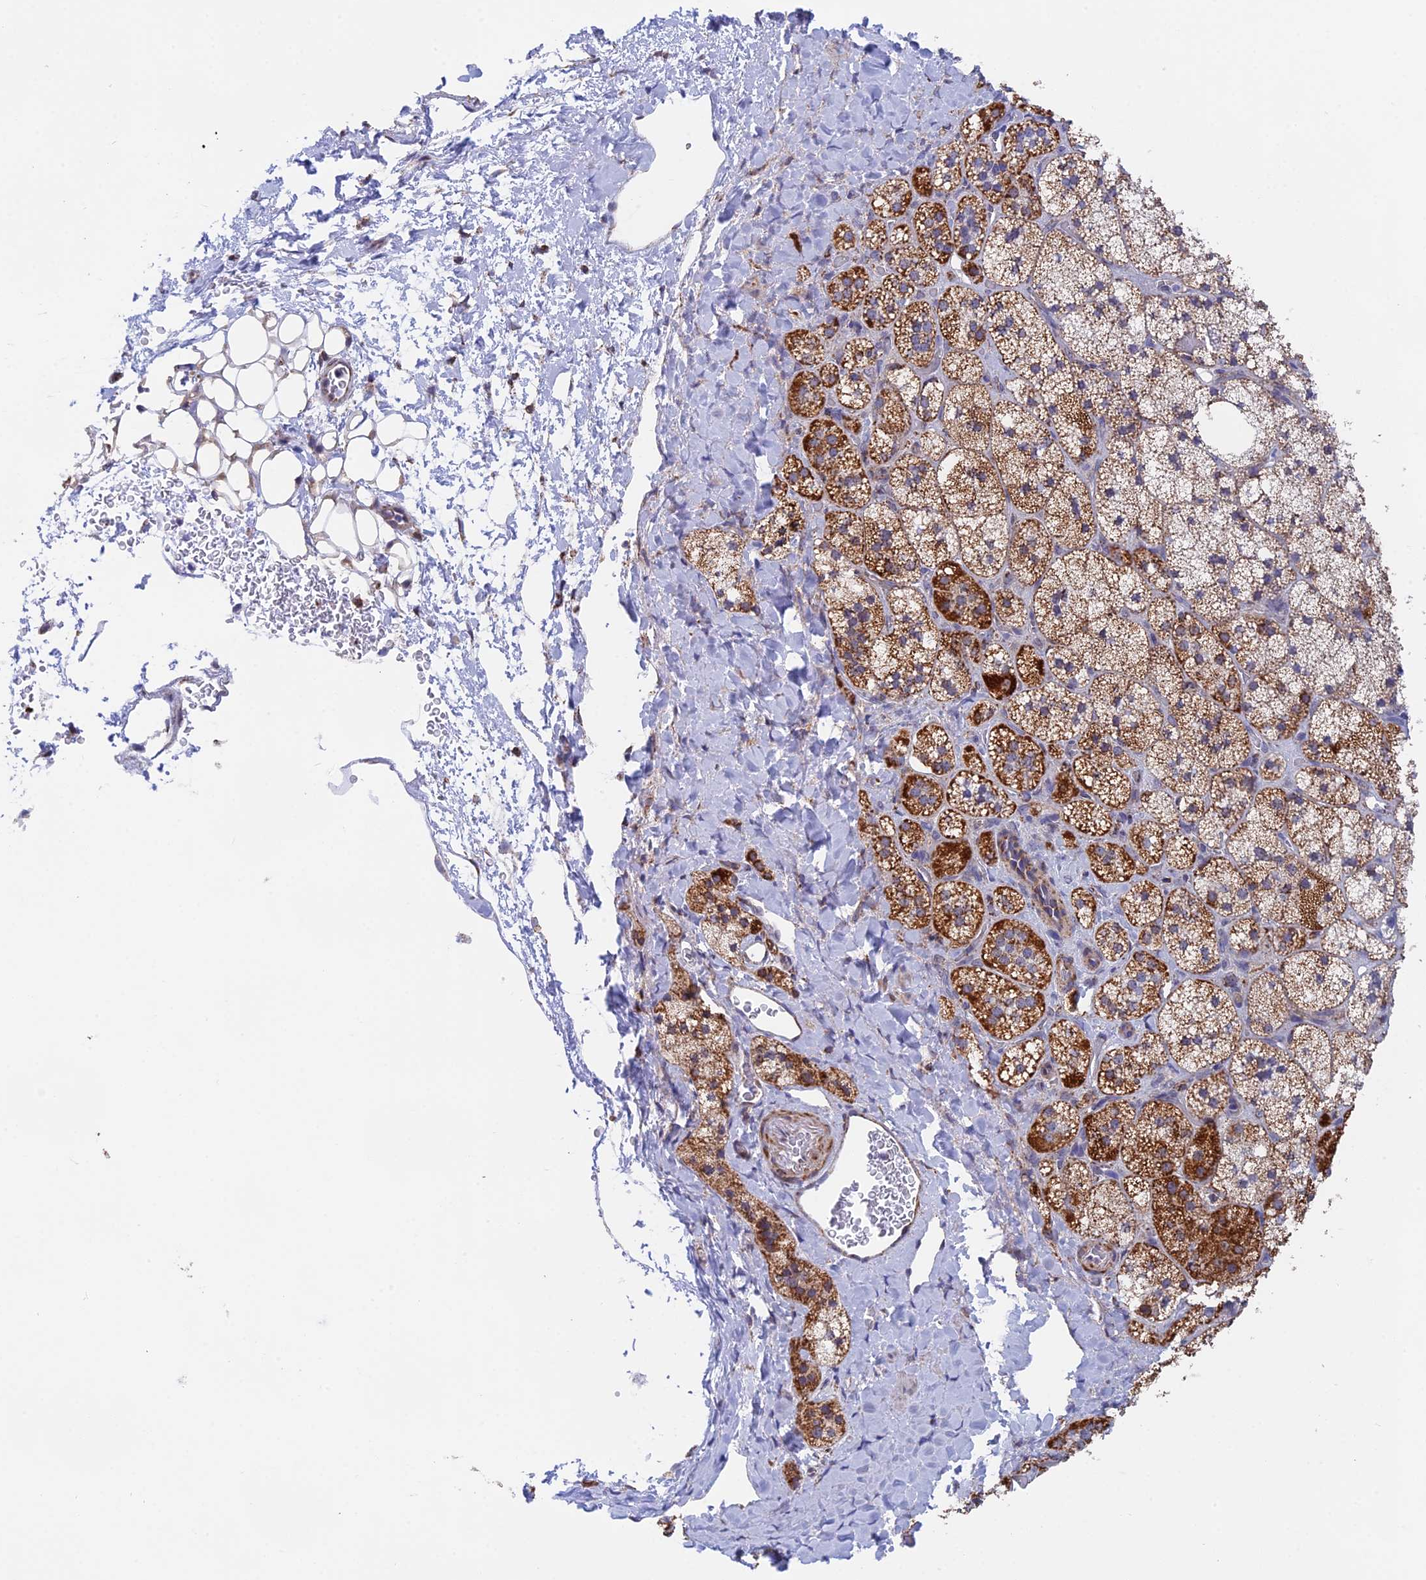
{"staining": {"intensity": "strong", "quantity": ">75%", "location": "cytoplasmic/membranous"}, "tissue": "adrenal gland", "cell_type": "Glandular cells", "image_type": "normal", "snomed": [{"axis": "morphology", "description": "Normal tissue, NOS"}, {"axis": "topography", "description": "Adrenal gland"}], "caption": "A high amount of strong cytoplasmic/membranous staining is present in about >75% of glandular cells in normal adrenal gland.", "gene": "CDC16", "patient": {"sex": "male", "age": 61}}